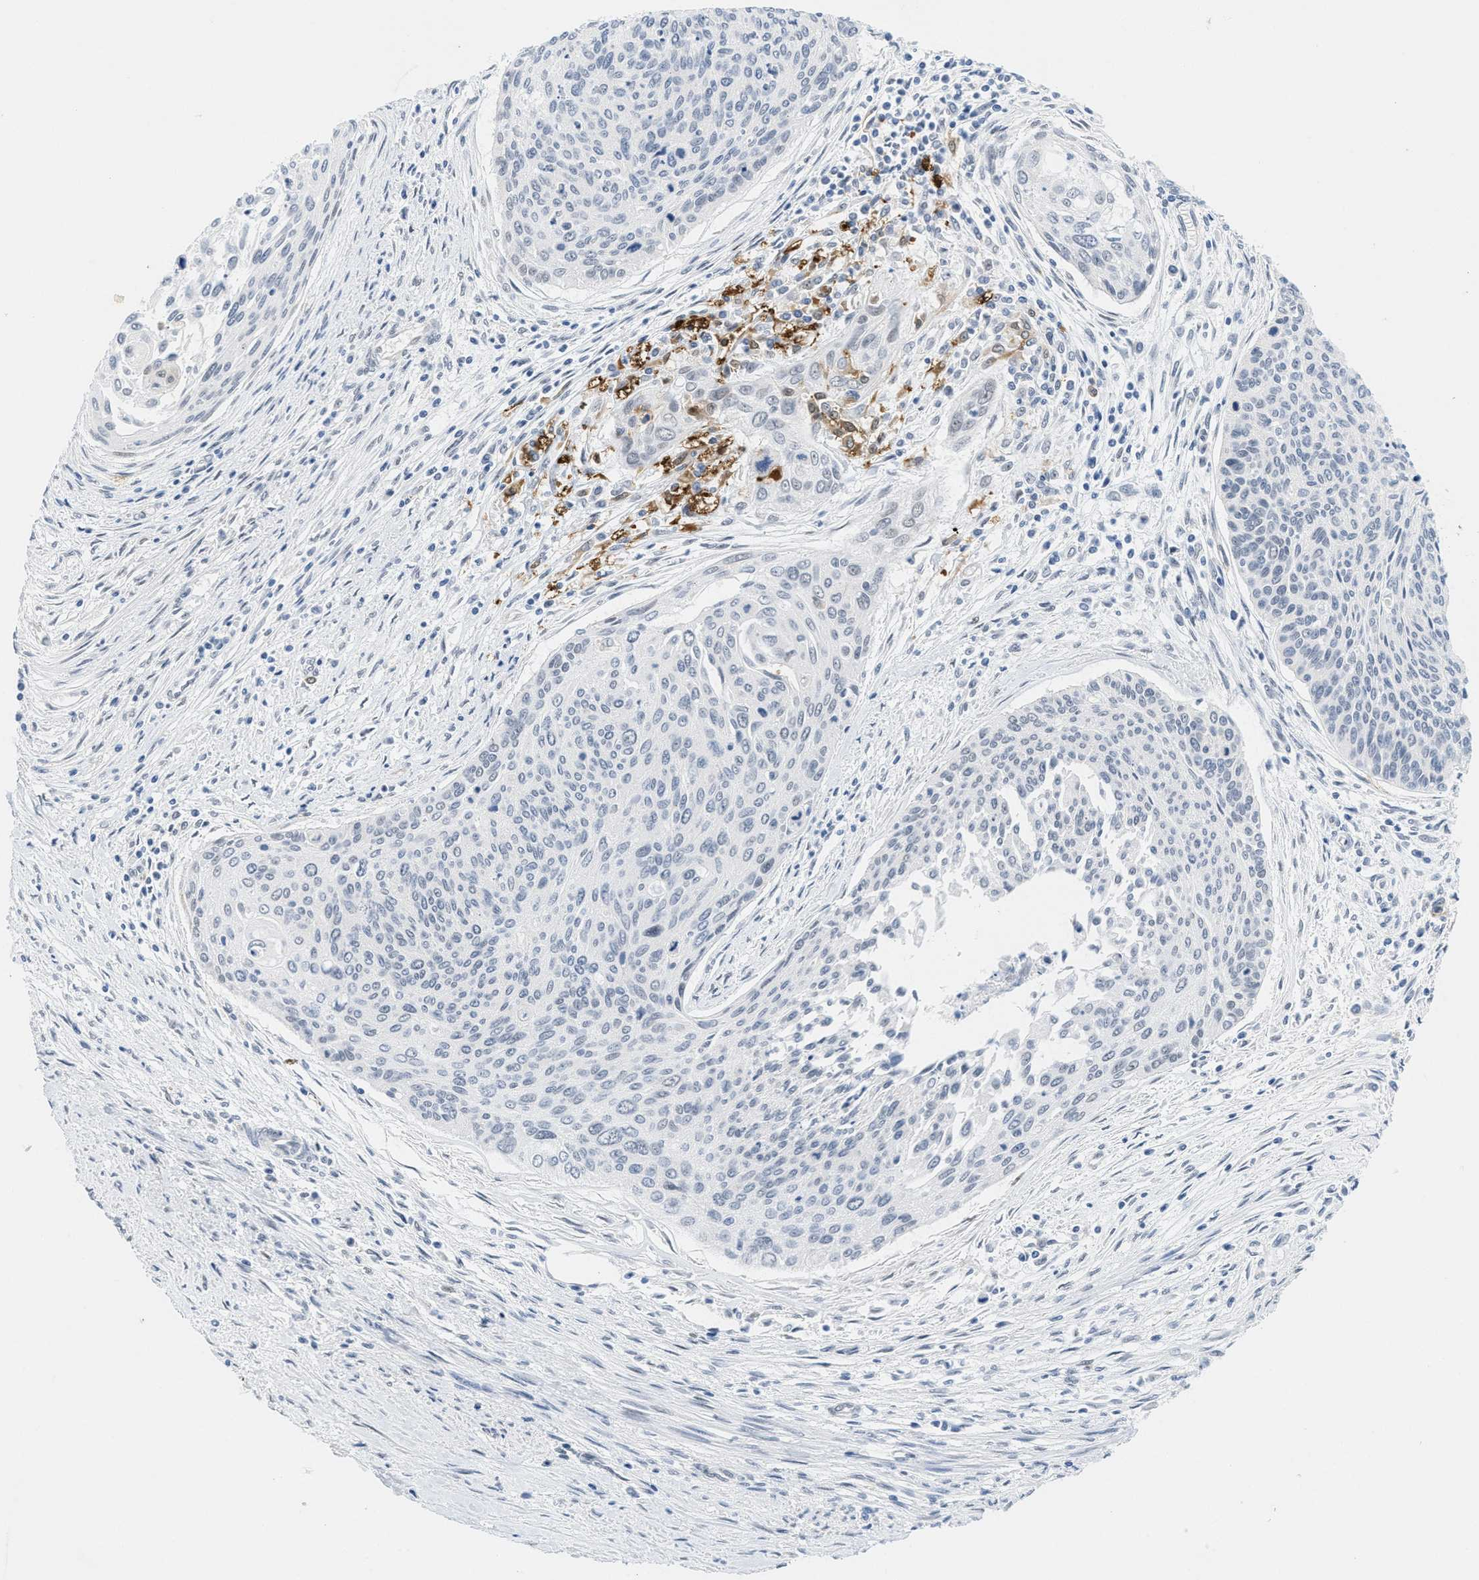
{"staining": {"intensity": "negative", "quantity": "none", "location": "none"}, "tissue": "cervical cancer", "cell_type": "Tumor cells", "image_type": "cancer", "snomed": [{"axis": "morphology", "description": "Squamous cell carcinoma, NOS"}, {"axis": "topography", "description": "Cervix"}], "caption": "Human cervical squamous cell carcinoma stained for a protein using IHC demonstrates no positivity in tumor cells.", "gene": "HS3ST2", "patient": {"sex": "female", "age": 55}}